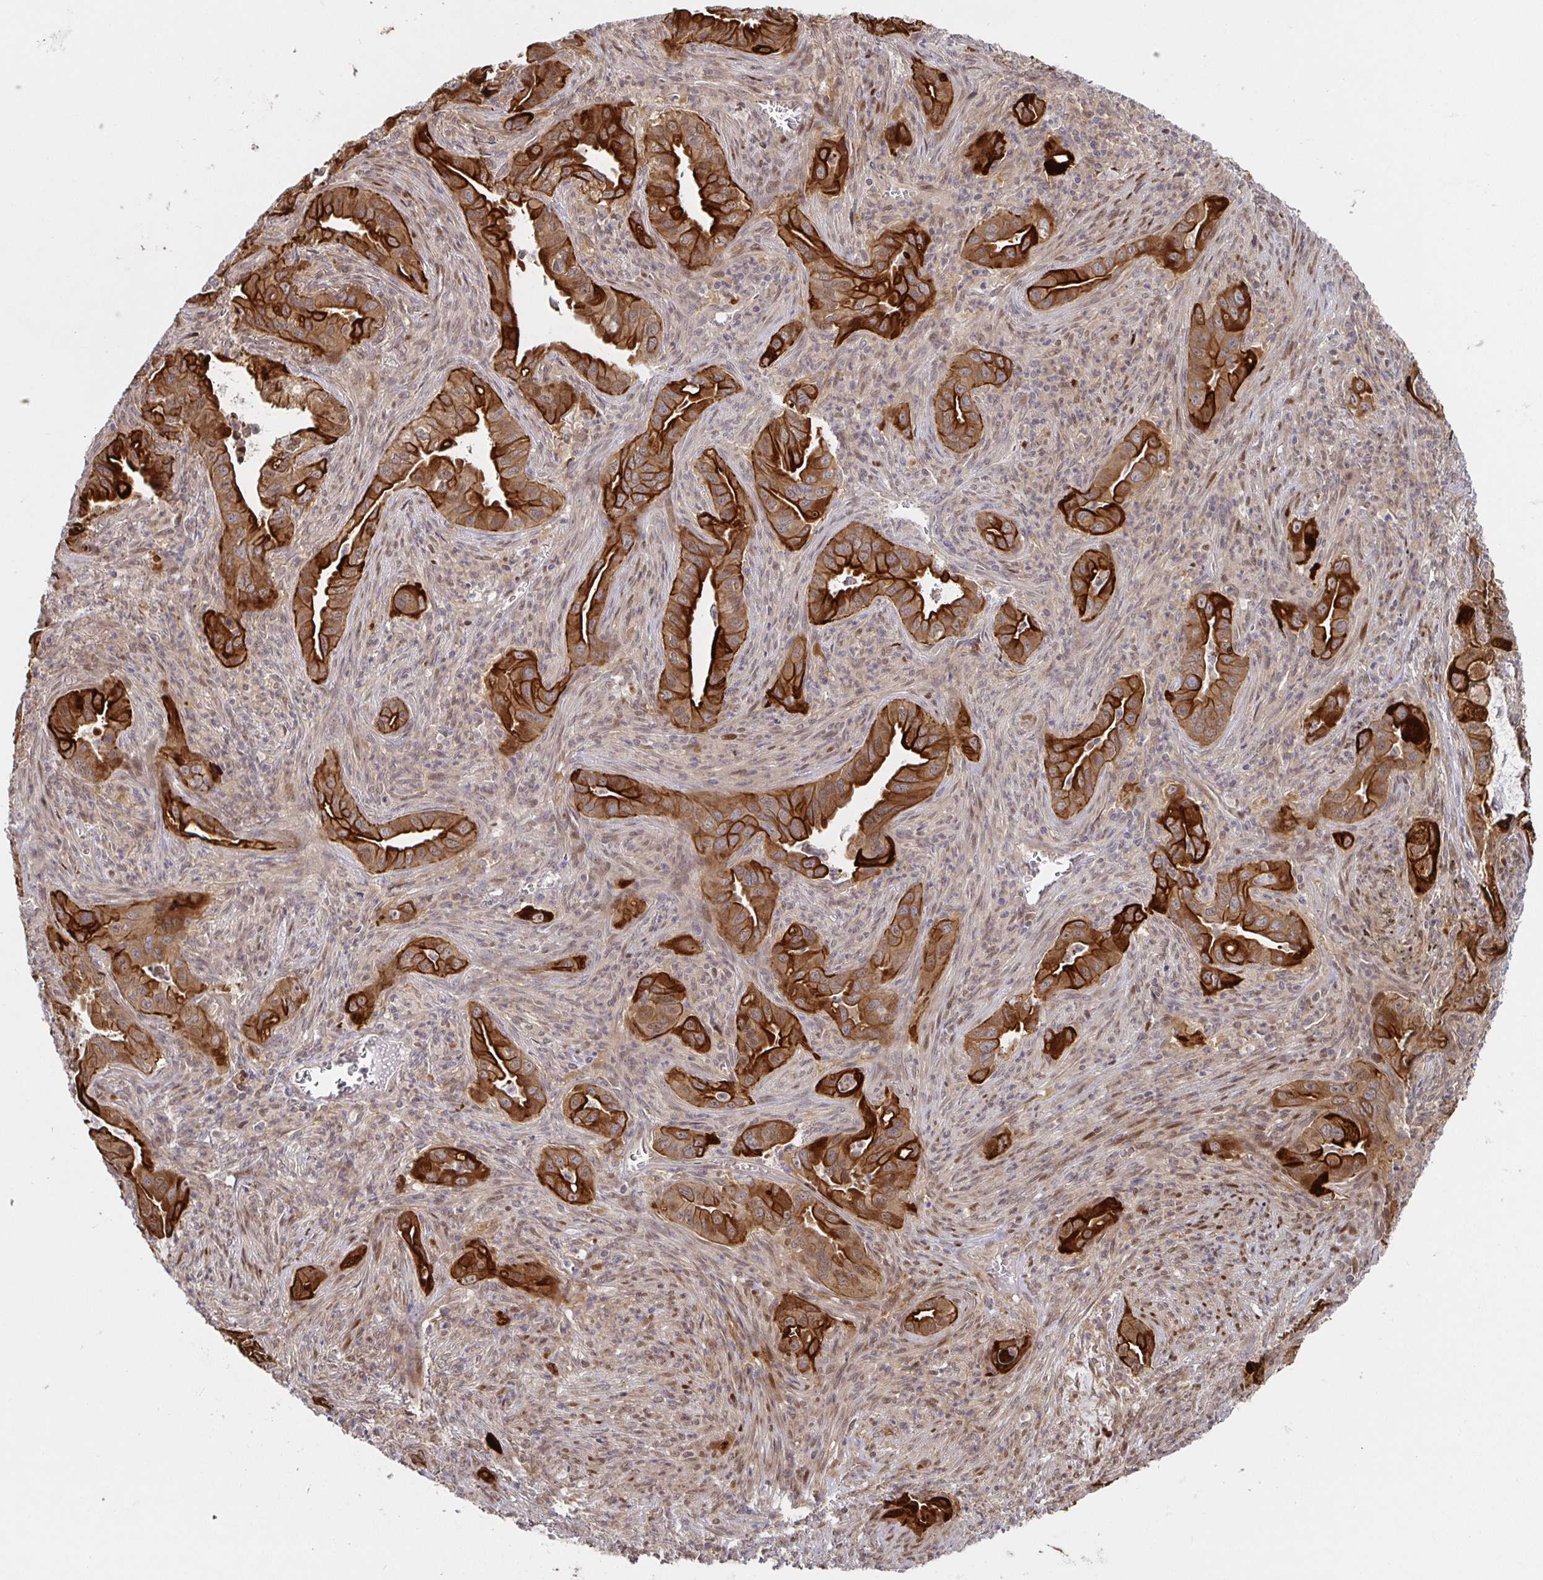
{"staining": {"intensity": "strong", "quantity": ">75%", "location": "cytoplasmic/membranous"}, "tissue": "lung cancer", "cell_type": "Tumor cells", "image_type": "cancer", "snomed": [{"axis": "morphology", "description": "Adenocarcinoma, NOS"}, {"axis": "topography", "description": "Lung"}], "caption": "Protein staining demonstrates strong cytoplasmic/membranous positivity in about >75% of tumor cells in lung cancer.", "gene": "AACS", "patient": {"sex": "male", "age": 65}}